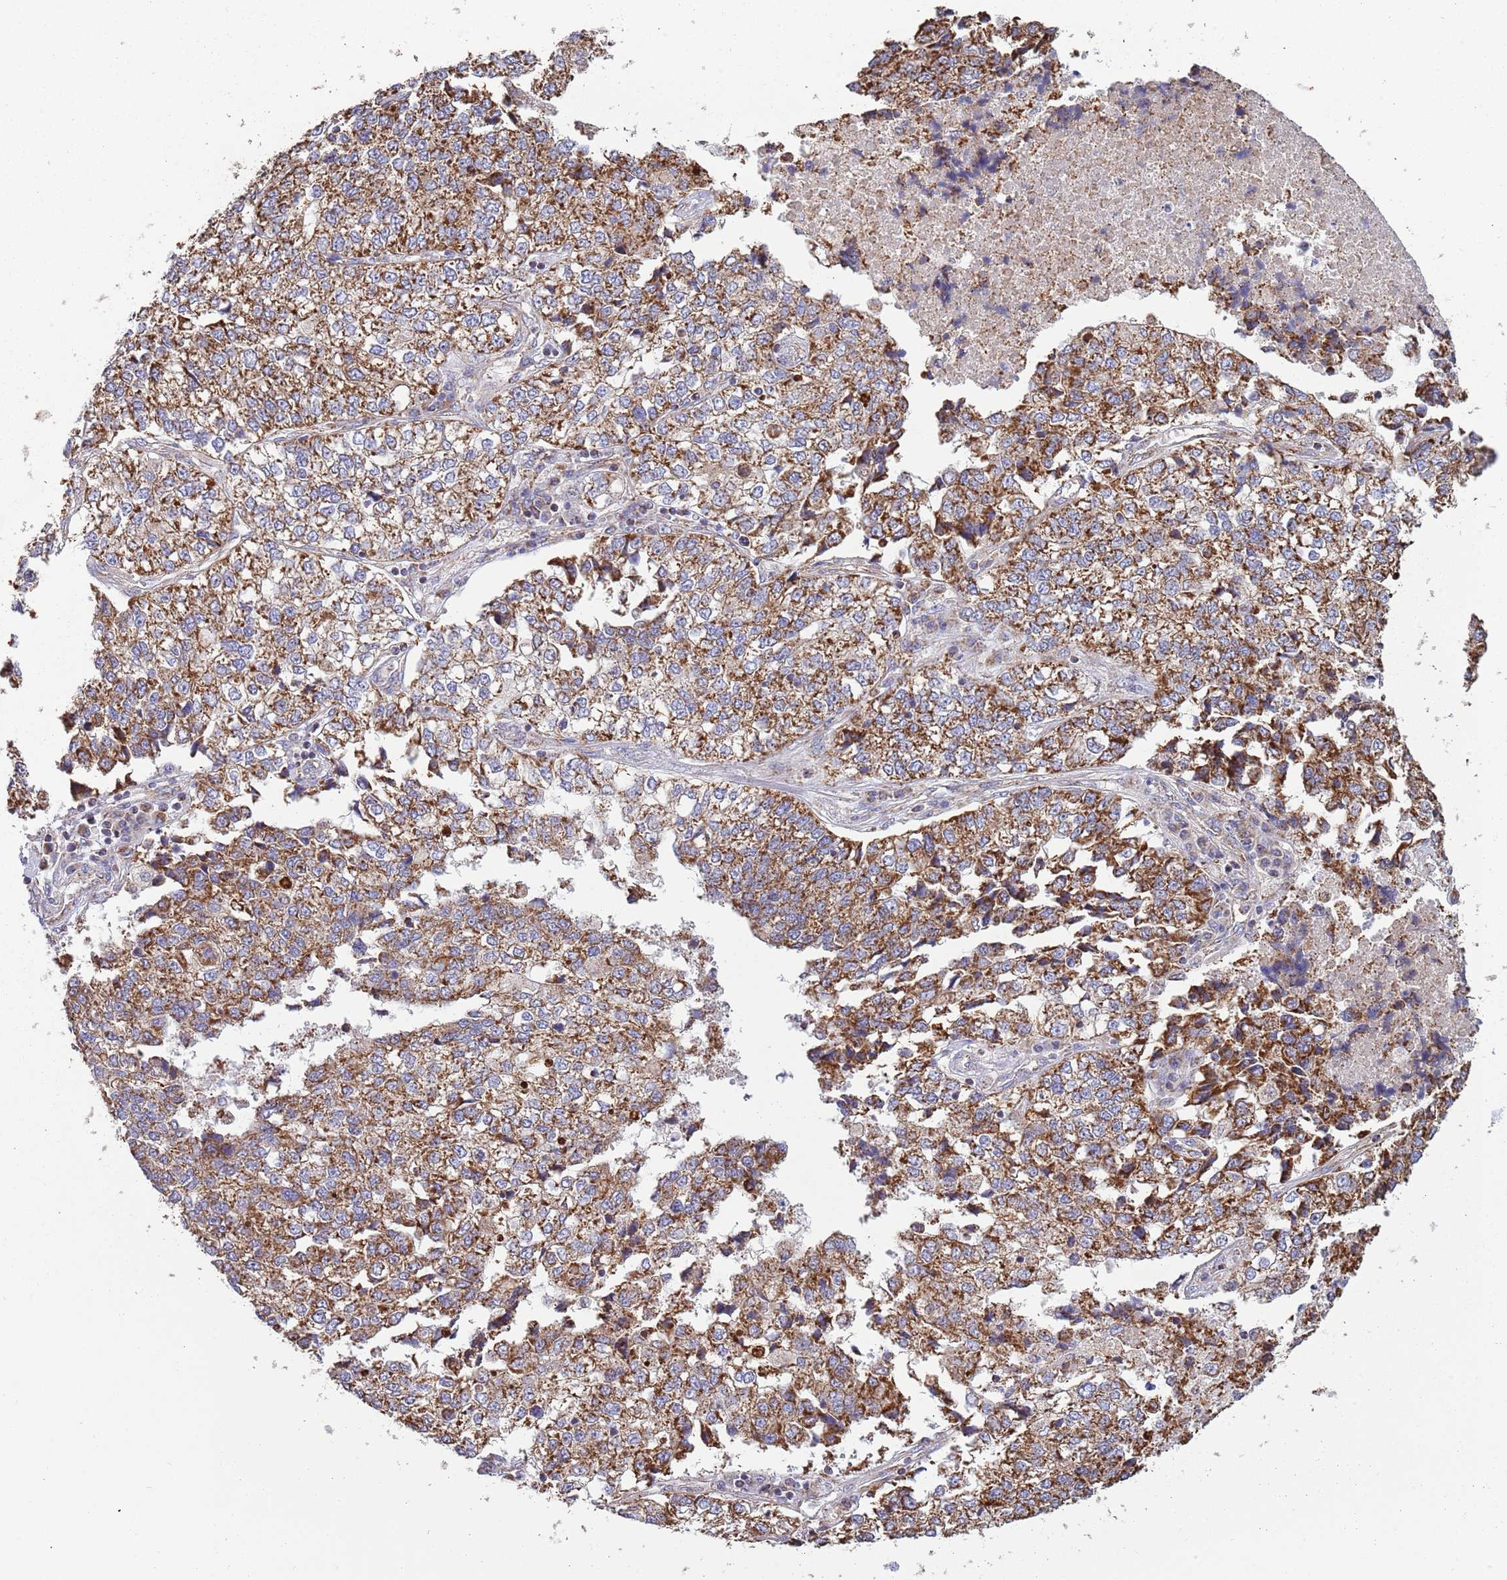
{"staining": {"intensity": "moderate", "quantity": ">75%", "location": "cytoplasmic/membranous"}, "tissue": "lung cancer", "cell_type": "Tumor cells", "image_type": "cancer", "snomed": [{"axis": "morphology", "description": "Adenocarcinoma, NOS"}, {"axis": "topography", "description": "Lung"}], "caption": "Adenocarcinoma (lung) tissue exhibits moderate cytoplasmic/membranous expression in approximately >75% of tumor cells", "gene": "VPS16", "patient": {"sex": "male", "age": 49}}